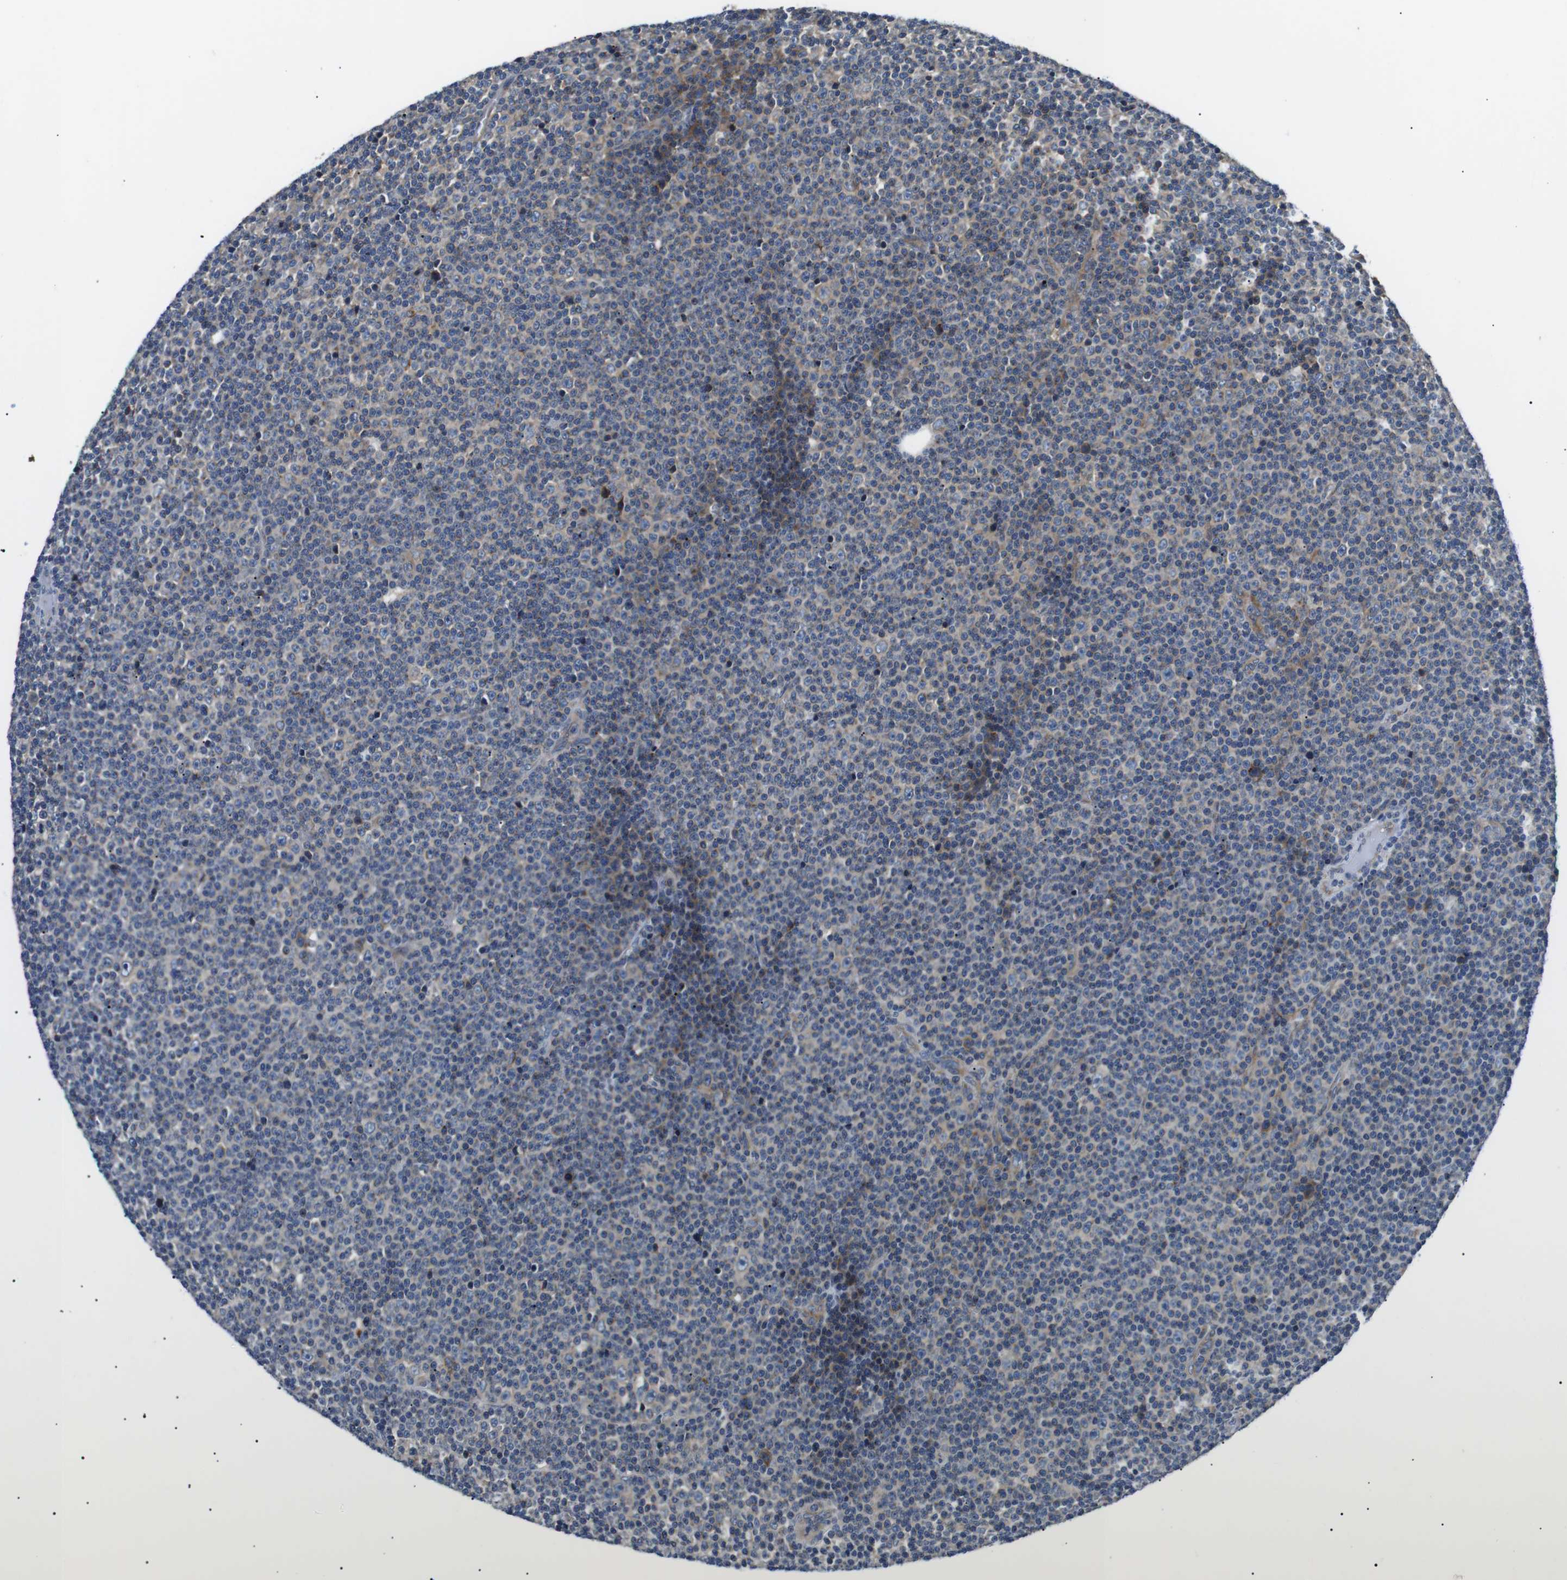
{"staining": {"intensity": "weak", "quantity": "<25%", "location": "cytoplasmic/membranous"}, "tissue": "lymphoma", "cell_type": "Tumor cells", "image_type": "cancer", "snomed": [{"axis": "morphology", "description": "Malignant lymphoma, non-Hodgkin's type, Low grade"}, {"axis": "topography", "description": "Lymph node"}], "caption": "This is an IHC micrograph of human malignant lymphoma, non-Hodgkin's type (low-grade). There is no positivity in tumor cells.", "gene": "DIPK1A", "patient": {"sex": "female", "age": 67}}